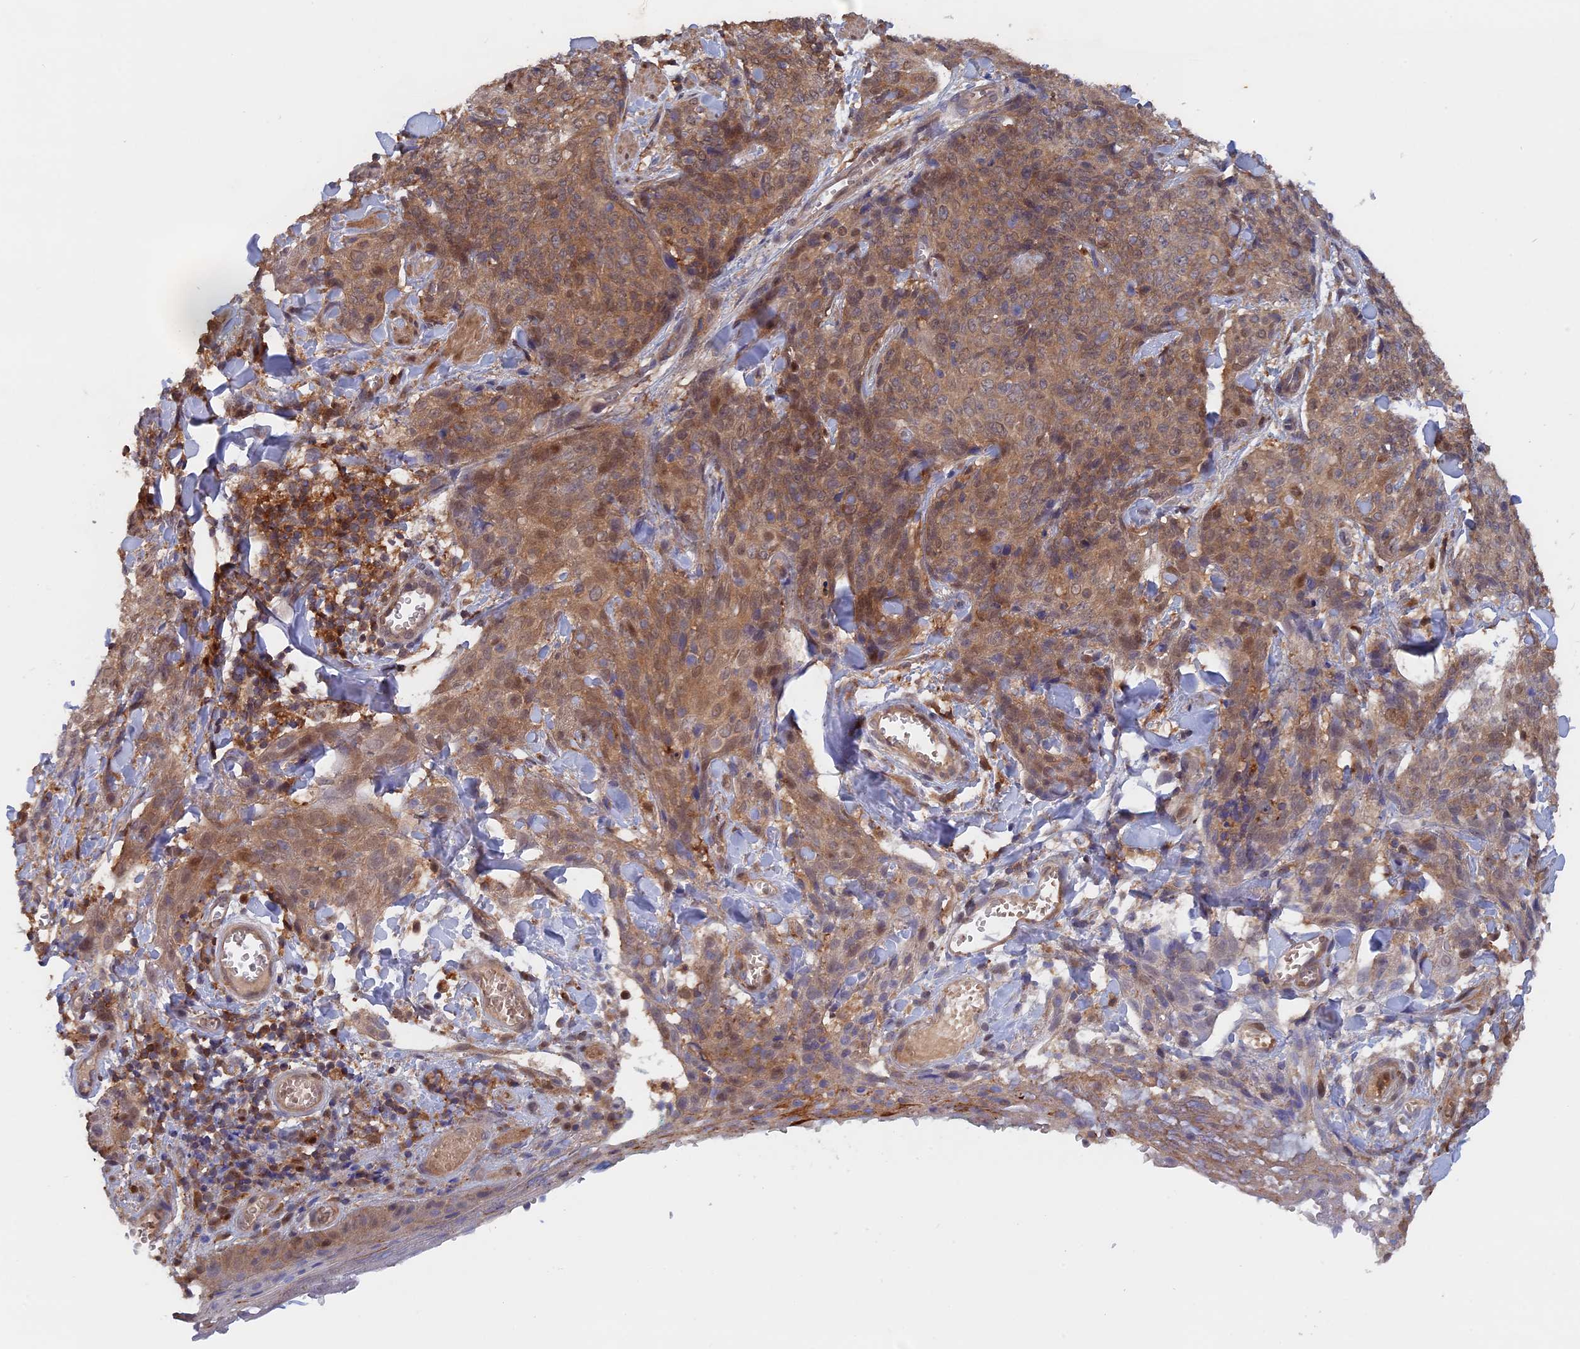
{"staining": {"intensity": "moderate", "quantity": ">75%", "location": "cytoplasmic/membranous"}, "tissue": "skin cancer", "cell_type": "Tumor cells", "image_type": "cancer", "snomed": [{"axis": "morphology", "description": "Squamous cell carcinoma, NOS"}, {"axis": "topography", "description": "Skin"}, {"axis": "topography", "description": "Vulva"}], "caption": "Moderate cytoplasmic/membranous protein positivity is identified in approximately >75% of tumor cells in skin cancer (squamous cell carcinoma).", "gene": "BLVRA", "patient": {"sex": "female", "age": 85}}